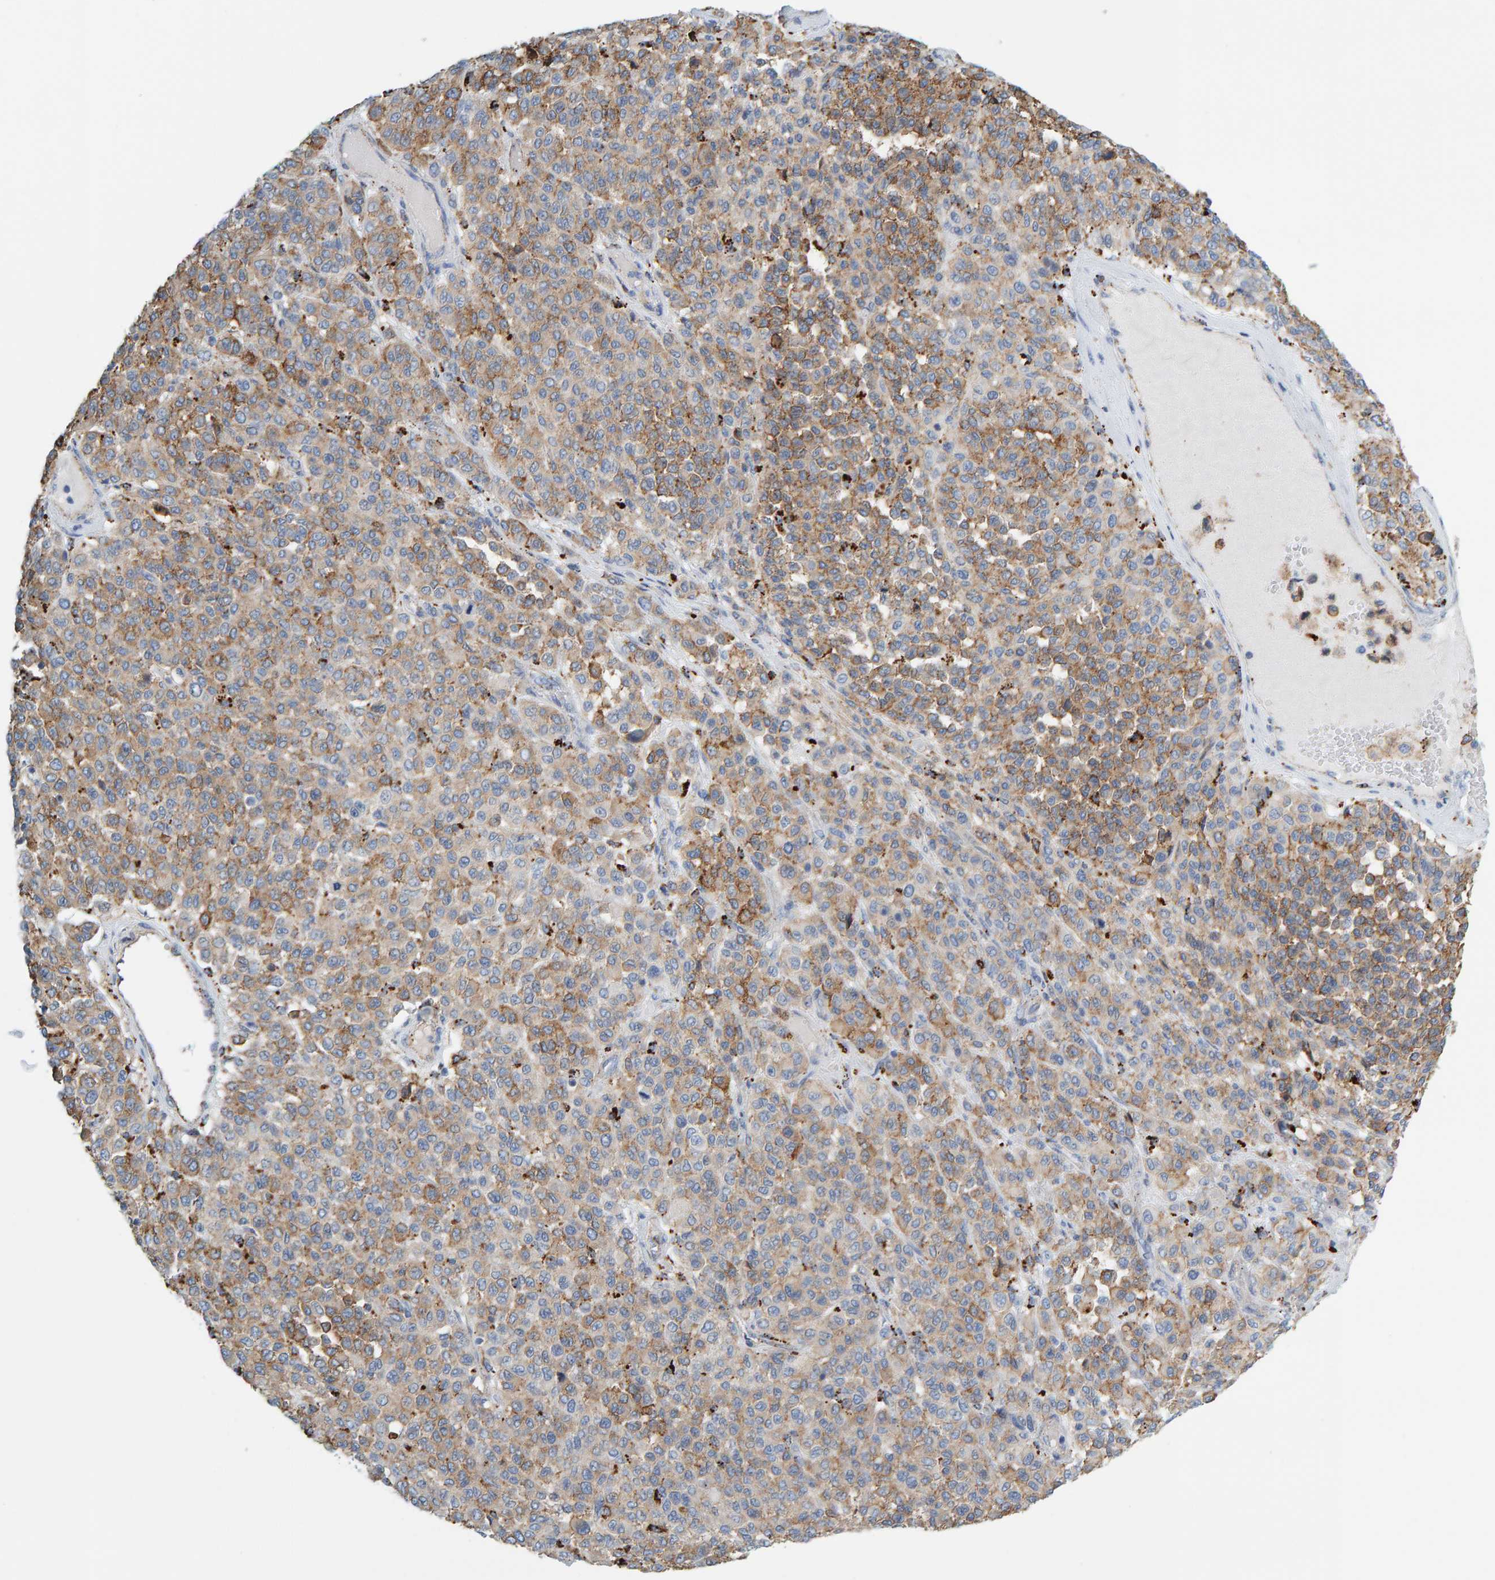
{"staining": {"intensity": "weak", "quantity": ">75%", "location": "cytoplasmic/membranous"}, "tissue": "melanoma", "cell_type": "Tumor cells", "image_type": "cancer", "snomed": [{"axis": "morphology", "description": "Malignant melanoma, Metastatic site"}, {"axis": "topography", "description": "Pancreas"}], "caption": "IHC staining of melanoma, which demonstrates low levels of weak cytoplasmic/membranous expression in about >75% of tumor cells indicating weak cytoplasmic/membranous protein staining. The staining was performed using DAB (brown) for protein detection and nuclei were counterstained in hematoxylin (blue).", "gene": "BIN3", "patient": {"sex": "female", "age": 30}}